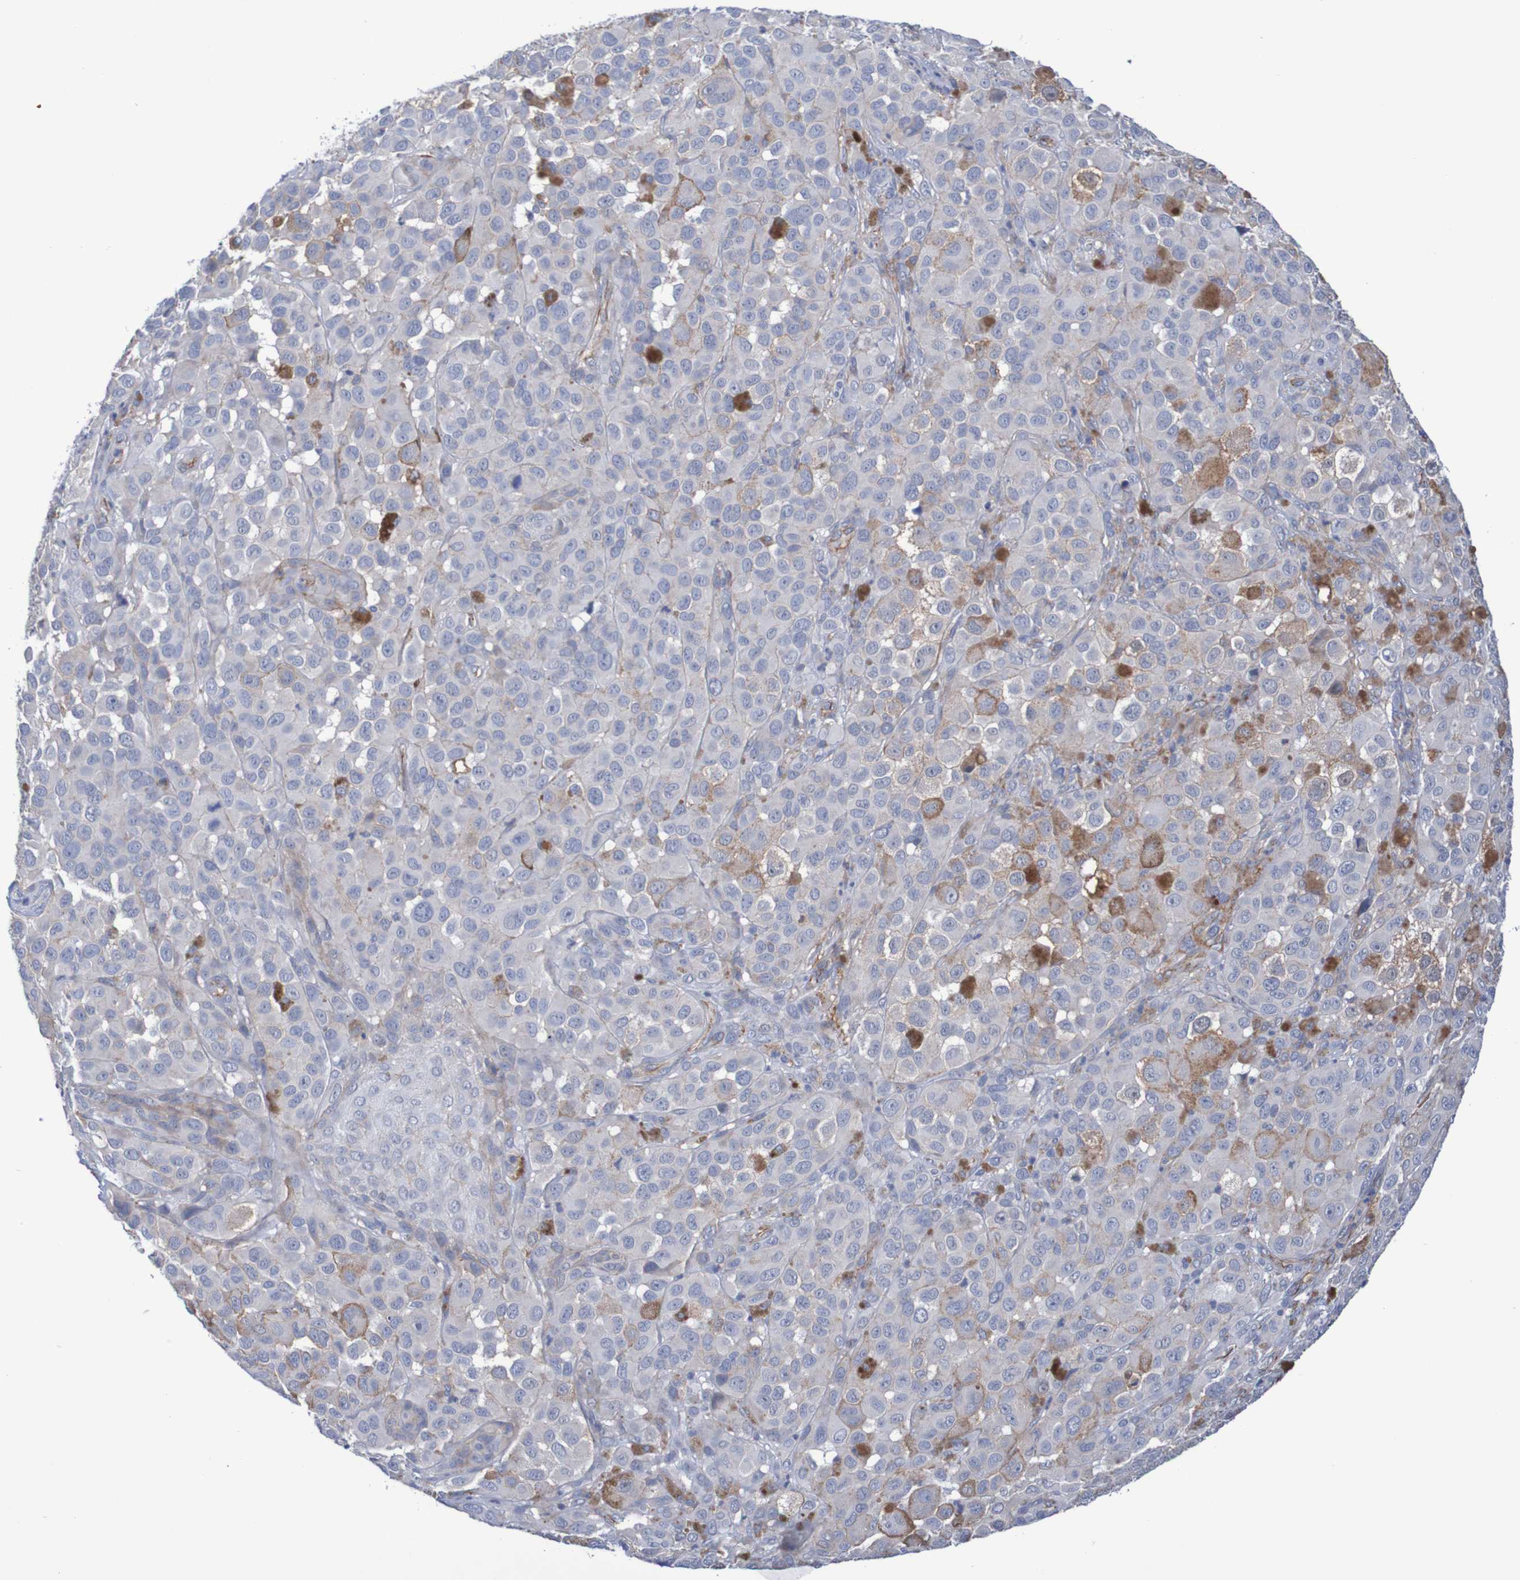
{"staining": {"intensity": "moderate", "quantity": "<25%", "location": "cytoplasmic/membranous"}, "tissue": "melanoma", "cell_type": "Tumor cells", "image_type": "cancer", "snomed": [{"axis": "morphology", "description": "Malignant melanoma, NOS"}, {"axis": "topography", "description": "Skin"}], "caption": "Immunohistochemical staining of malignant melanoma exhibits low levels of moderate cytoplasmic/membranous positivity in about <25% of tumor cells.", "gene": "NECTIN2", "patient": {"sex": "male", "age": 96}}